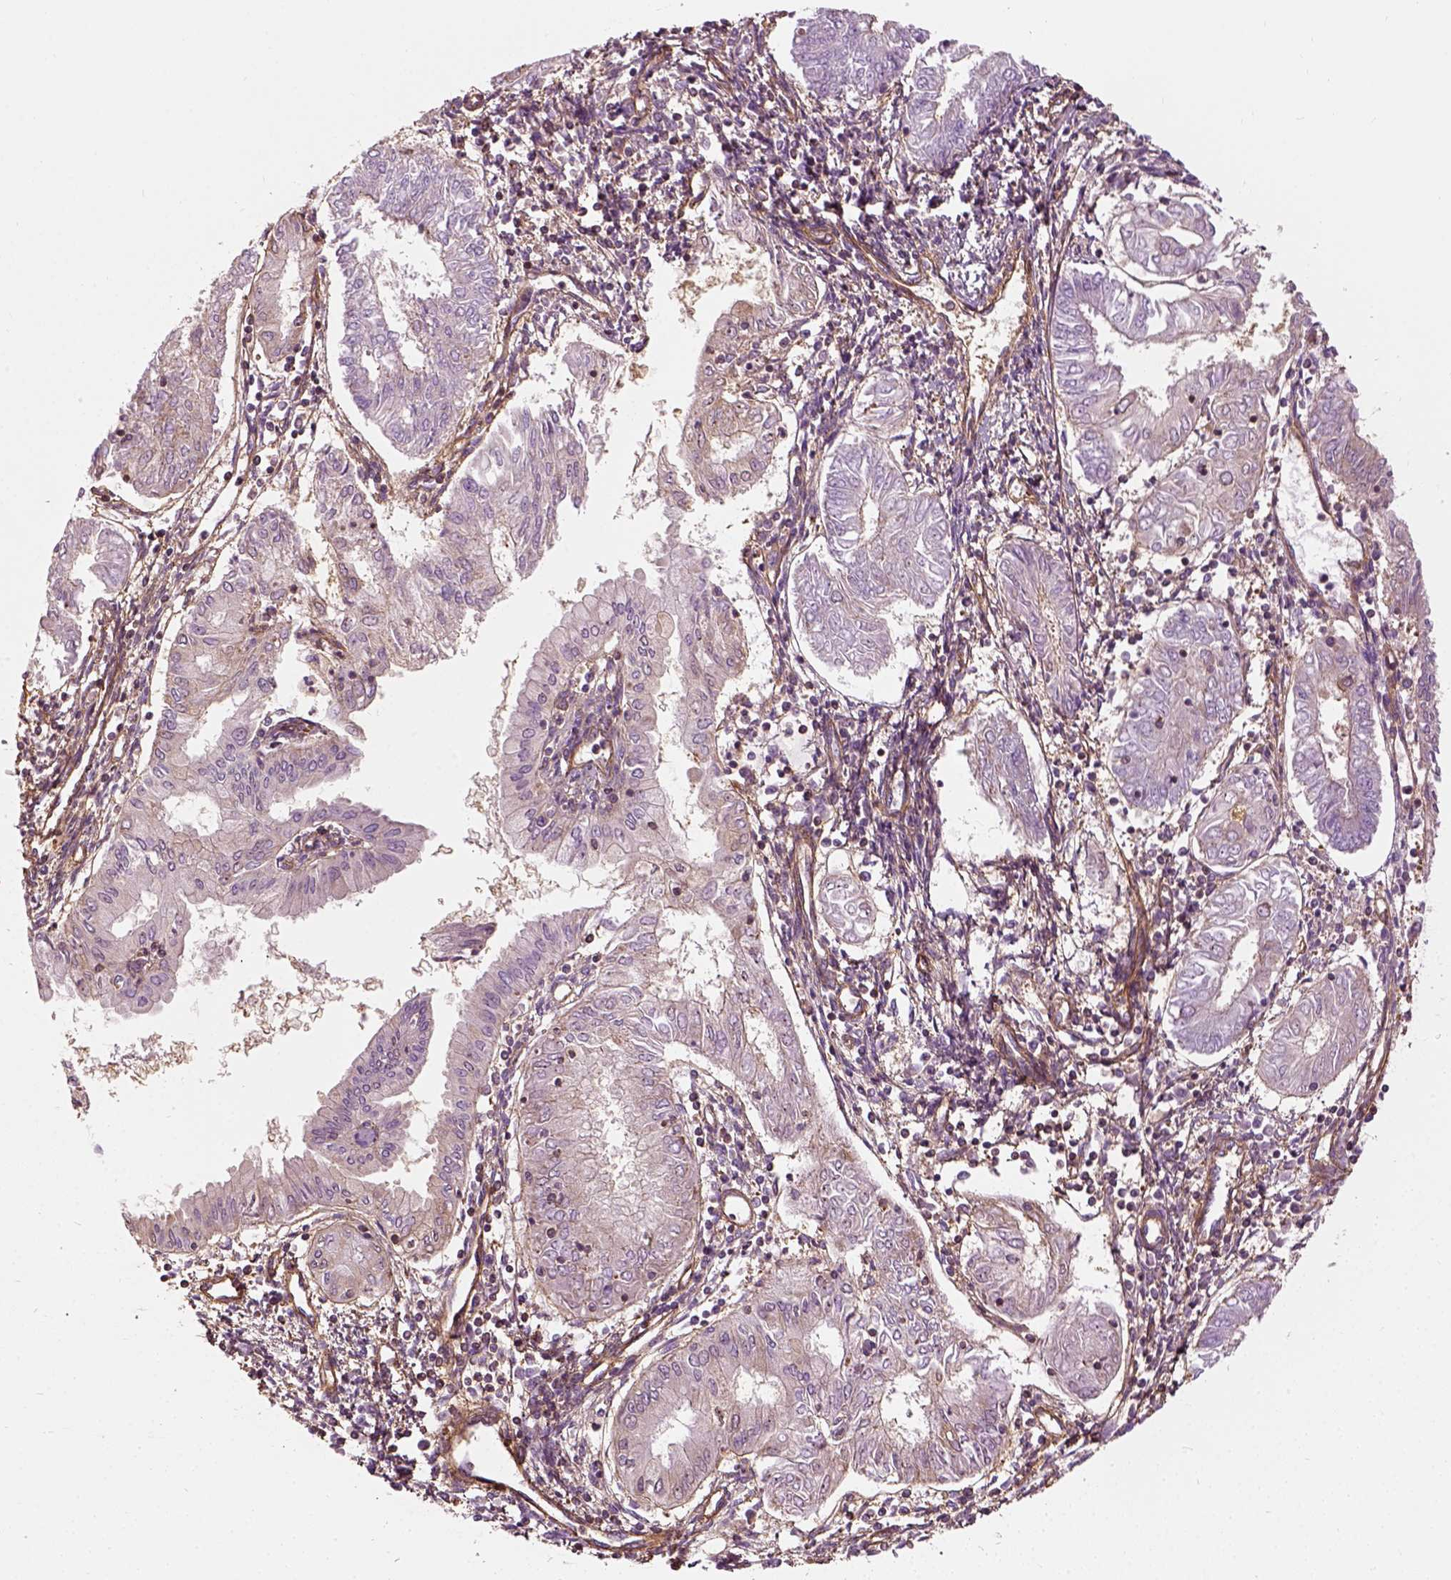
{"staining": {"intensity": "weak", "quantity": "25%-75%", "location": "cytoplasmic/membranous"}, "tissue": "endometrial cancer", "cell_type": "Tumor cells", "image_type": "cancer", "snomed": [{"axis": "morphology", "description": "Adenocarcinoma, NOS"}, {"axis": "topography", "description": "Endometrium"}], "caption": "This photomicrograph reveals immunohistochemistry staining of endometrial adenocarcinoma, with low weak cytoplasmic/membranous expression in approximately 25%-75% of tumor cells.", "gene": "COL6A2", "patient": {"sex": "female", "age": 68}}